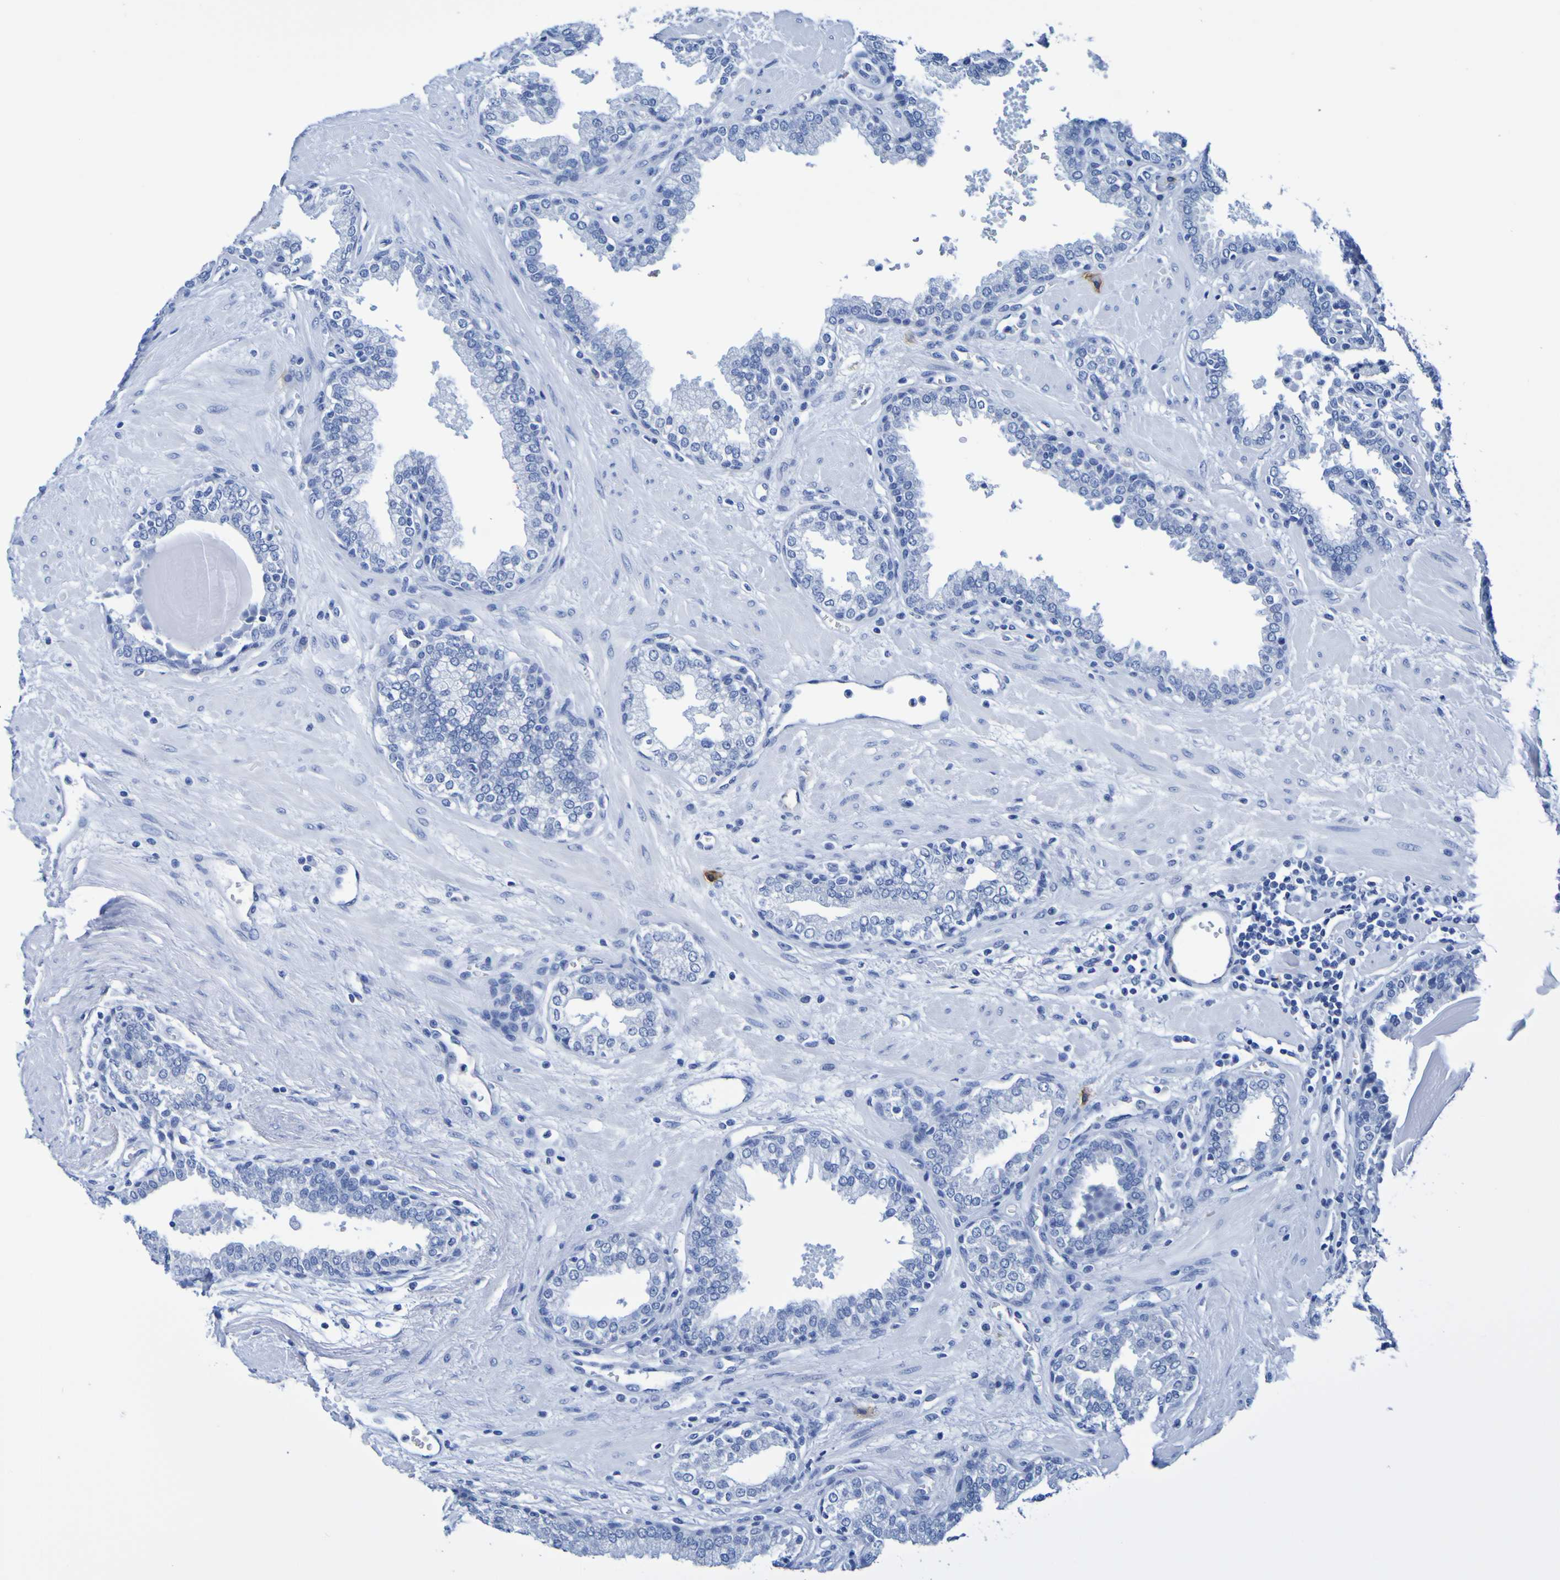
{"staining": {"intensity": "negative", "quantity": "none", "location": "none"}, "tissue": "prostate", "cell_type": "Glandular cells", "image_type": "normal", "snomed": [{"axis": "morphology", "description": "Normal tissue, NOS"}, {"axis": "topography", "description": "Prostate"}], "caption": "IHC photomicrograph of normal prostate stained for a protein (brown), which demonstrates no staining in glandular cells. The staining was performed using DAB (3,3'-diaminobenzidine) to visualize the protein expression in brown, while the nuclei were stained in blue with hematoxylin (Magnification: 20x).", "gene": "DPEP1", "patient": {"sex": "male", "age": 51}}